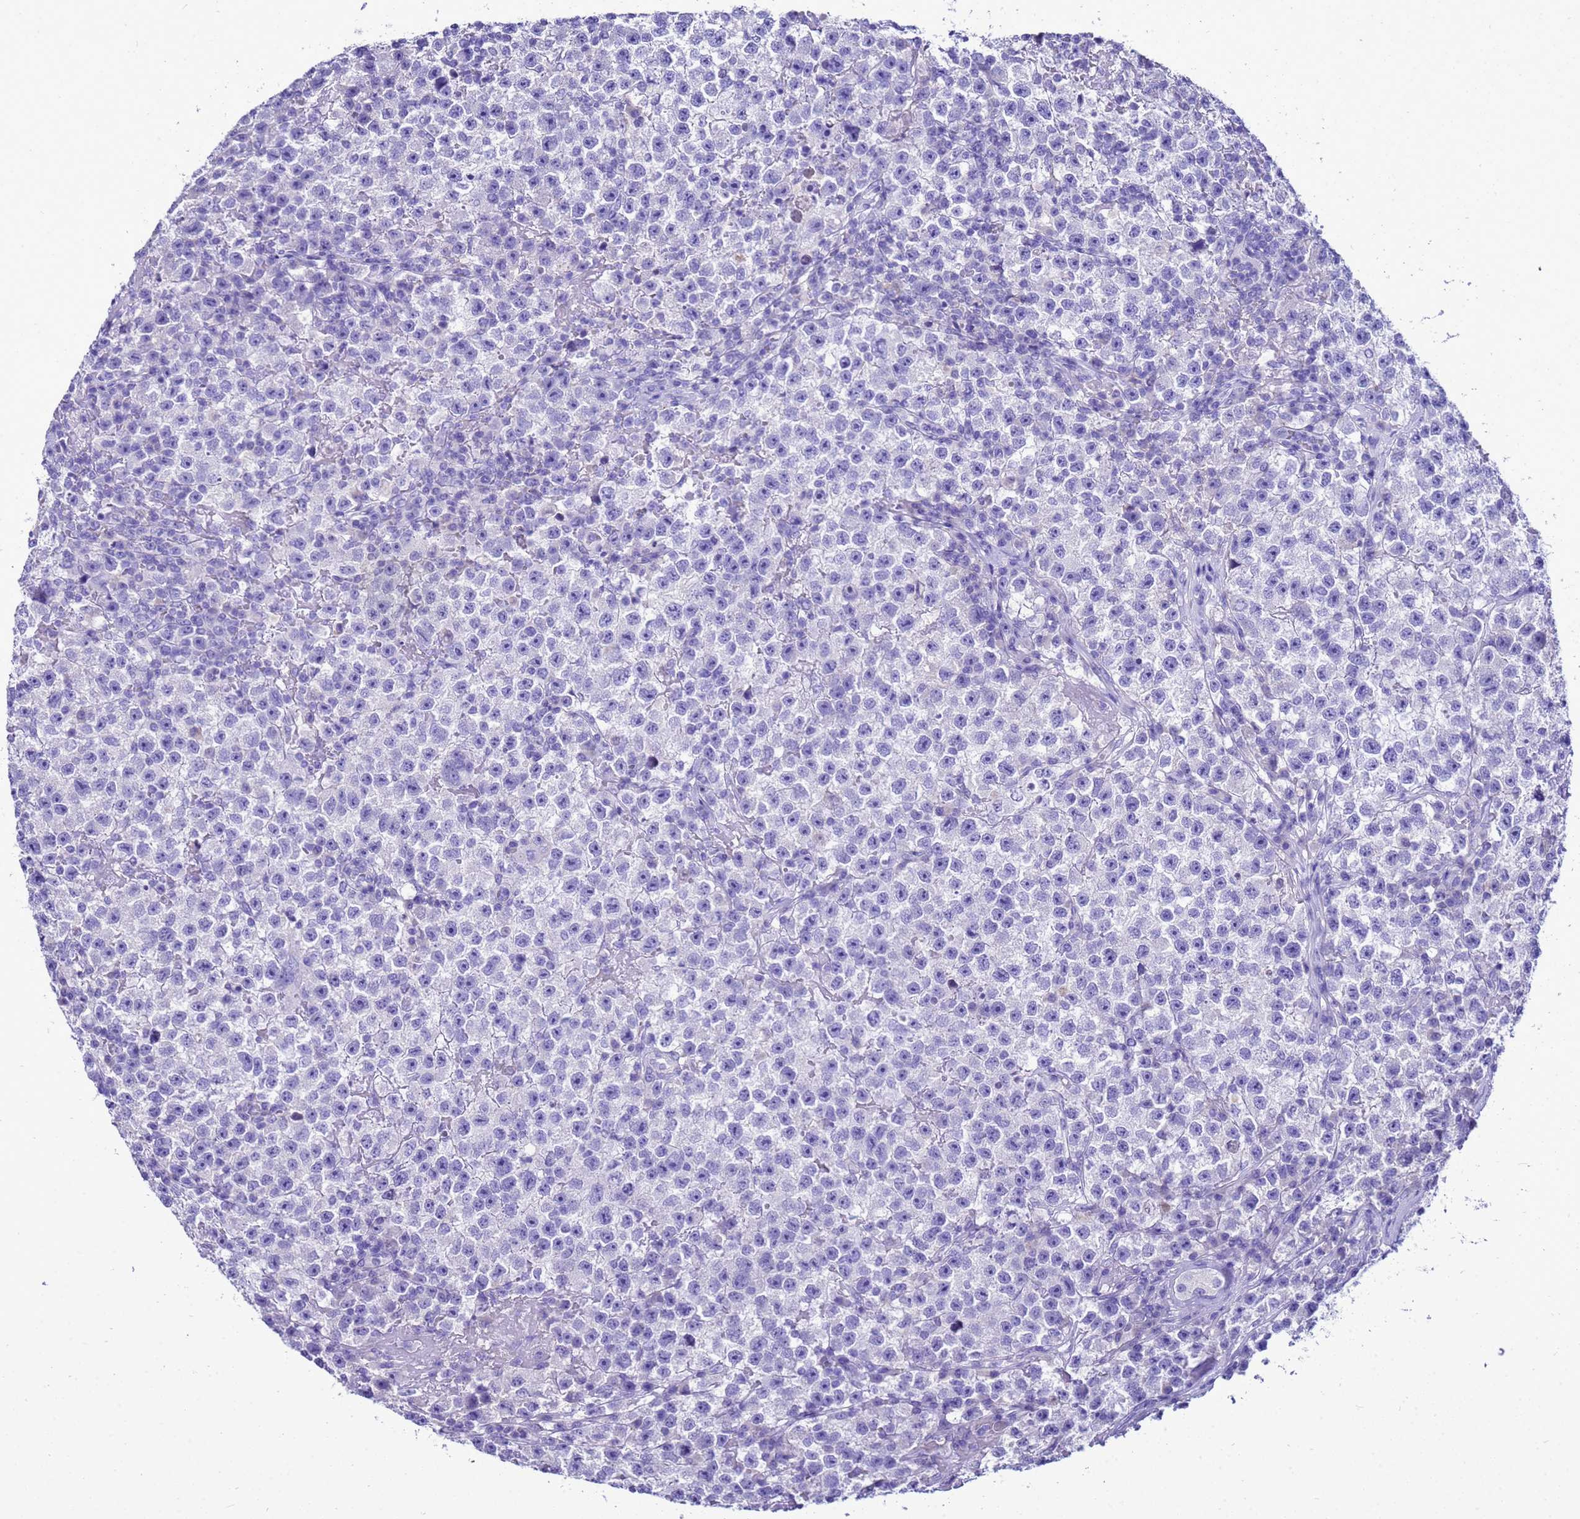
{"staining": {"intensity": "negative", "quantity": "none", "location": "none"}, "tissue": "testis cancer", "cell_type": "Tumor cells", "image_type": "cancer", "snomed": [{"axis": "morphology", "description": "Seminoma, NOS"}, {"axis": "topography", "description": "Testis"}], "caption": "IHC micrograph of neoplastic tissue: human testis cancer (seminoma) stained with DAB exhibits no significant protein expression in tumor cells.", "gene": "BEST2", "patient": {"sex": "male", "age": 22}}